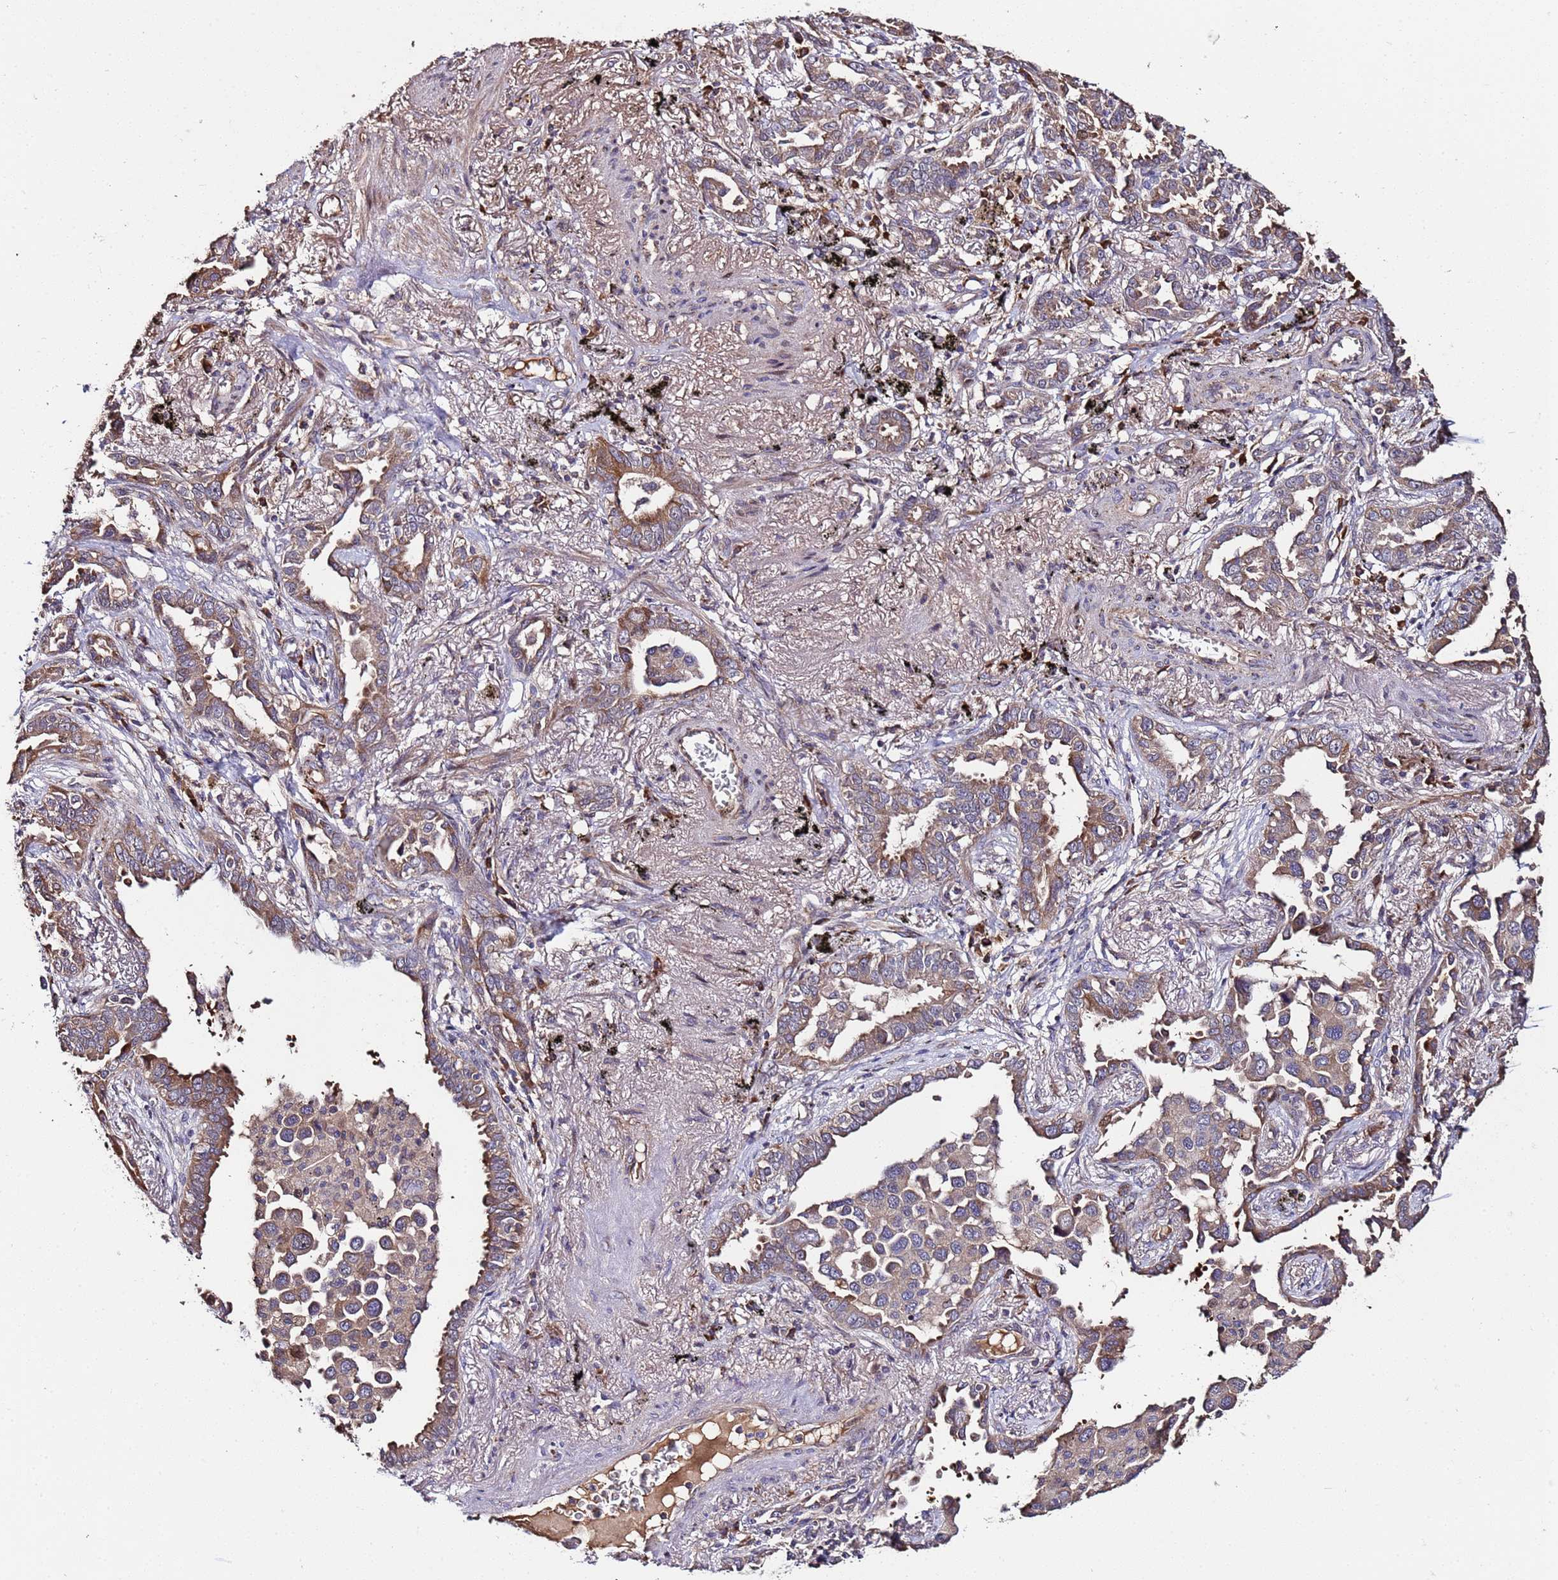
{"staining": {"intensity": "moderate", "quantity": ">75%", "location": "cytoplasmic/membranous"}, "tissue": "lung cancer", "cell_type": "Tumor cells", "image_type": "cancer", "snomed": [{"axis": "morphology", "description": "Adenocarcinoma, NOS"}, {"axis": "topography", "description": "Lung"}], "caption": "High-power microscopy captured an immunohistochemistry (IHC) histopathology image of lung cancer (adenocarcinoma), revealing moderate cytoplasmic/membranous staining in about >75% of tumor cells. The protein is shown in brown color, while the nuclei are stained blue.", "gene": "WNK4", "patient": {"sex": "male", "age": 67}}